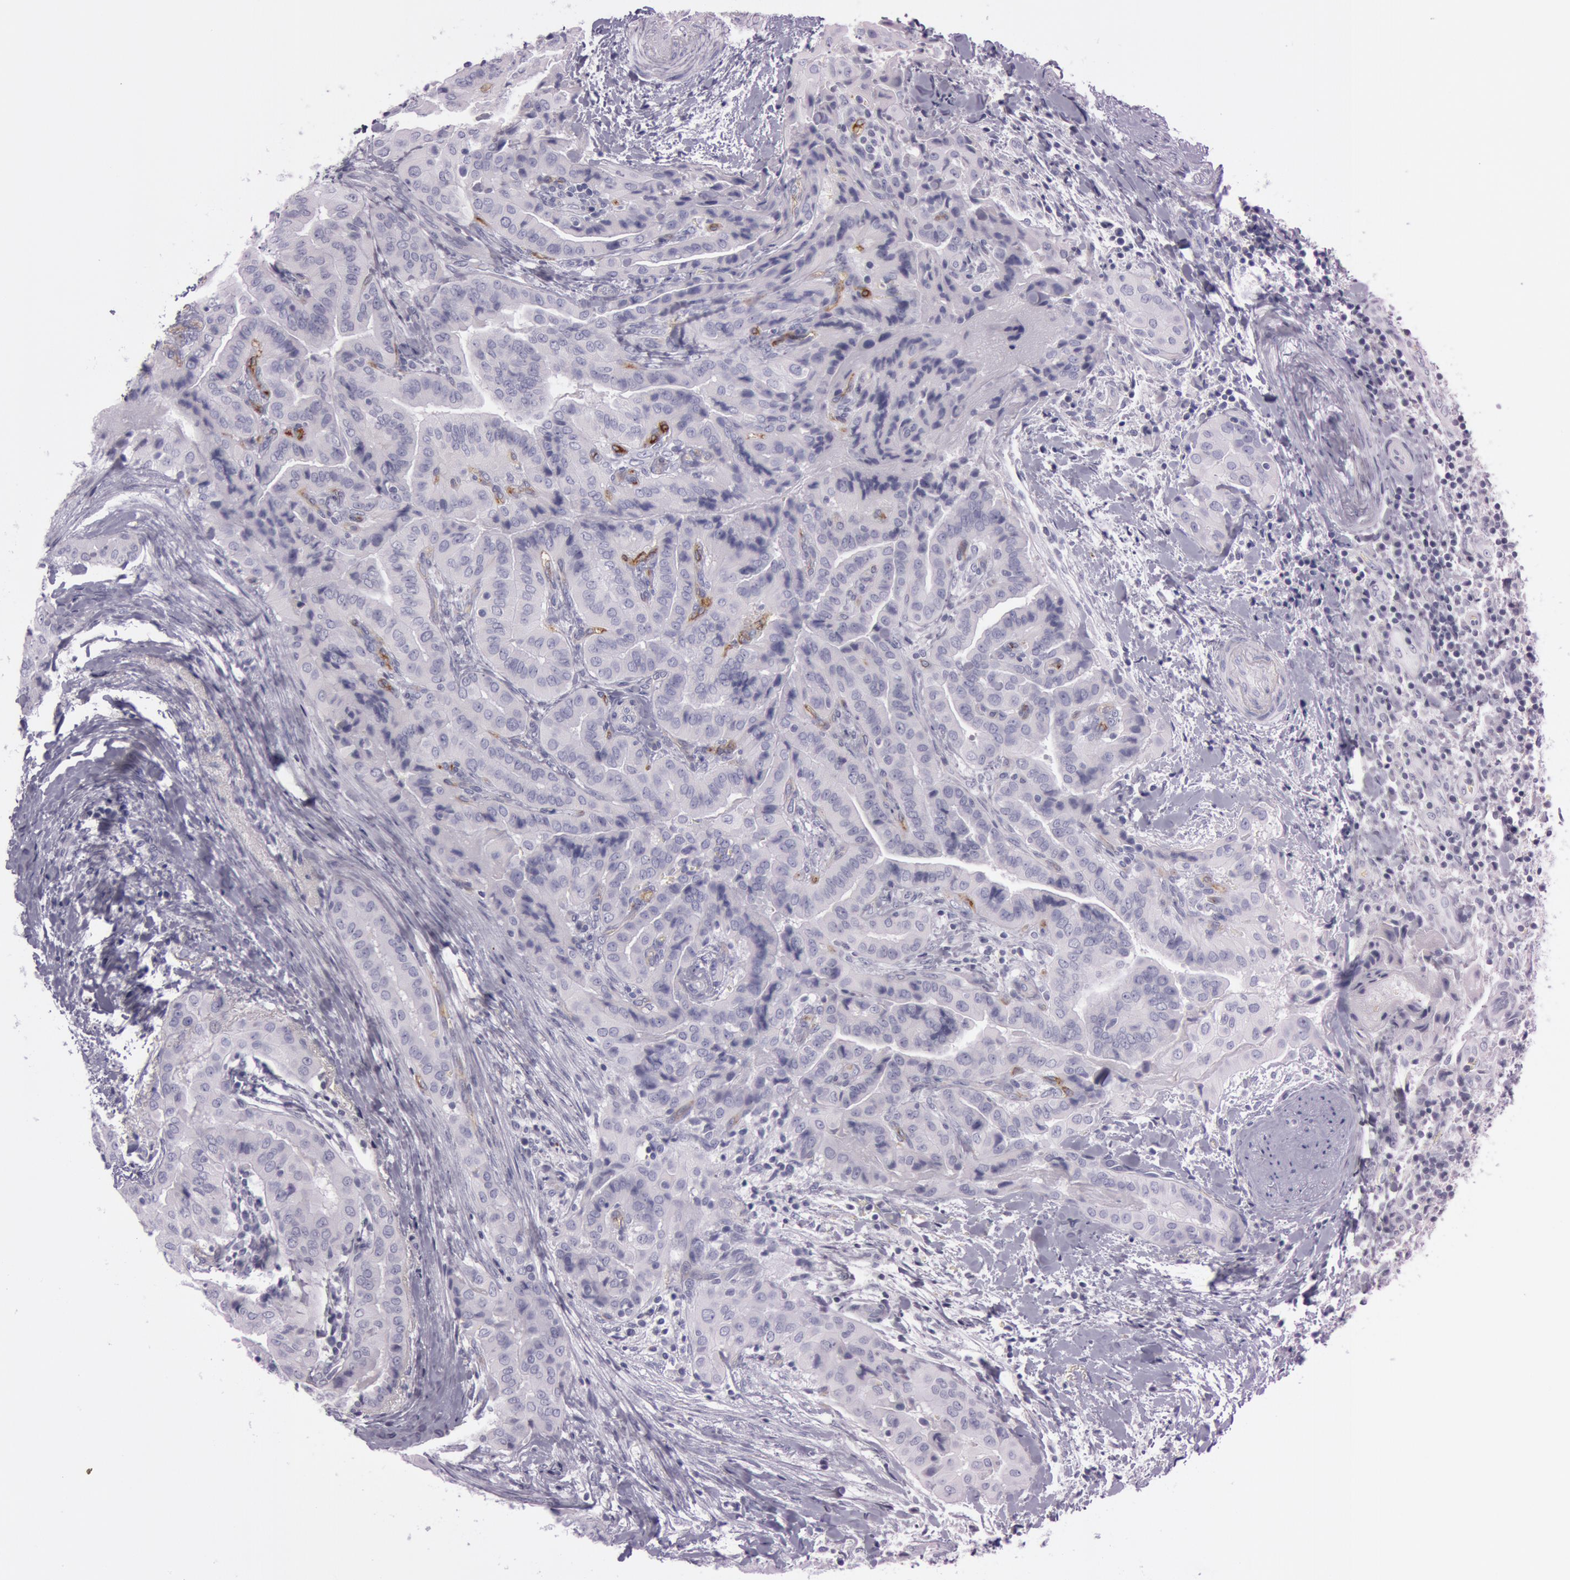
{"staining": {"intensity": "negative", "quantity": "none", "location": "none"}, "tissue": "thyroid cancer", "cell_type": "Tumor cells", "image_type": "cancer", "snomed": [{"axis": "morphology", "description": "Papillary adenocarcinoma, NOS"}, {"axis": "topography", "description": "Thyroid gland"}], "caption": "Protein analysis of papillary adenocarcinoma (thyroid) reveals no significant expression in tumor cells. The staining is performed using DAB brown chromogen with nuclei counter-stained in using hematoxylin.", "gene": "FOLH1", "patient": {"sex": "female", "age": 71}}